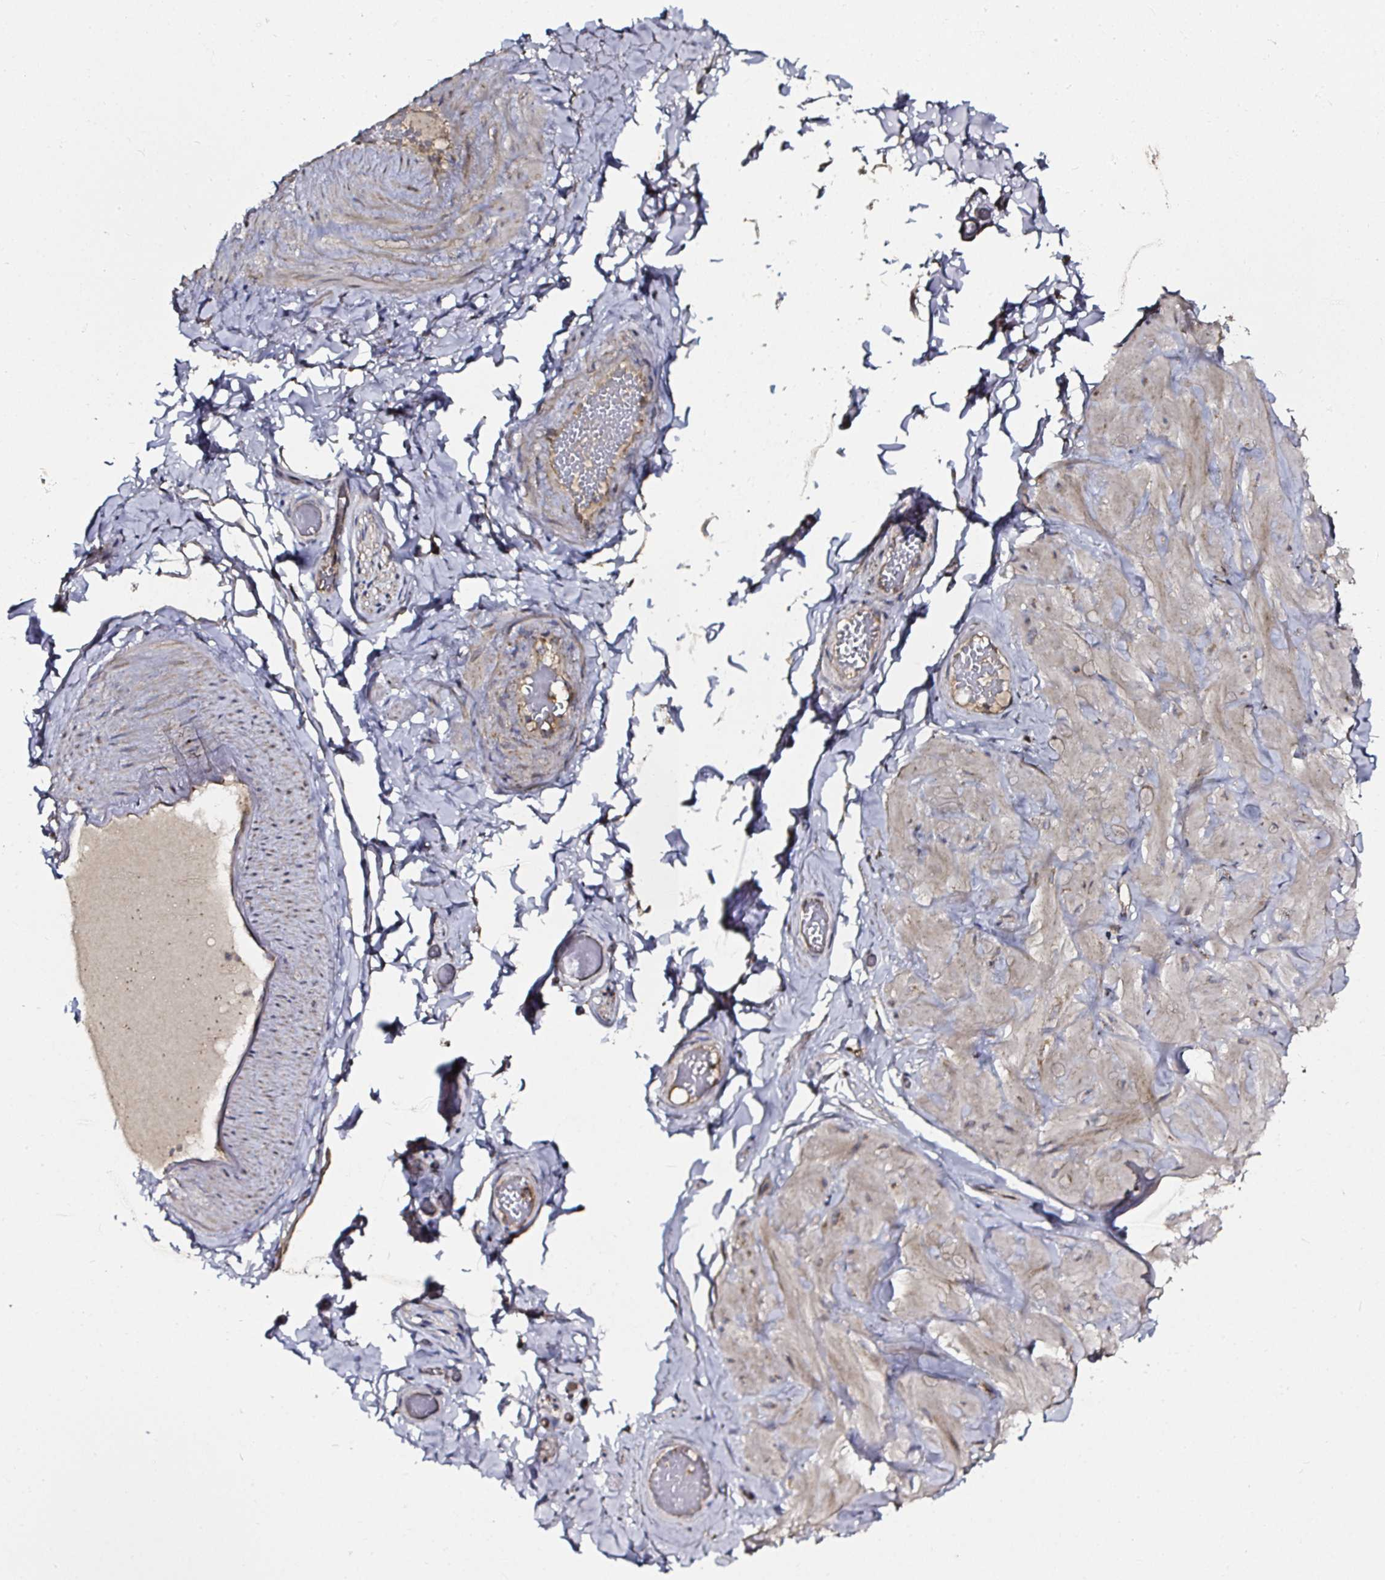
{"staining": {"intensity": "weak", "quantity": ">75%", "location": "cytoplasmic/membranous"}, "tissue": "adipose tissue", "cell_type": "Adipocytes", "image_type": "normal", "snomed": [{"axis": "morphology", "description": "Normal tissue, NOS"}, {"axis": "topography", "description": "Soft tissue"}, {"axis": "topography", "description": "Adipose tissue"}, {"axis": "topography", "description": "Vascular tissue"}, {"axis": "topography", "description": "Peripheral nerve tissue"}], "caption": "IHC of unremarkable human adipose tissue shows low levels of weak cytoplasmic/membranous staining in approximately >75% of adipocytes.", "gene": "ATAD3A", "patient": {"sex": "male", "age": 29}}